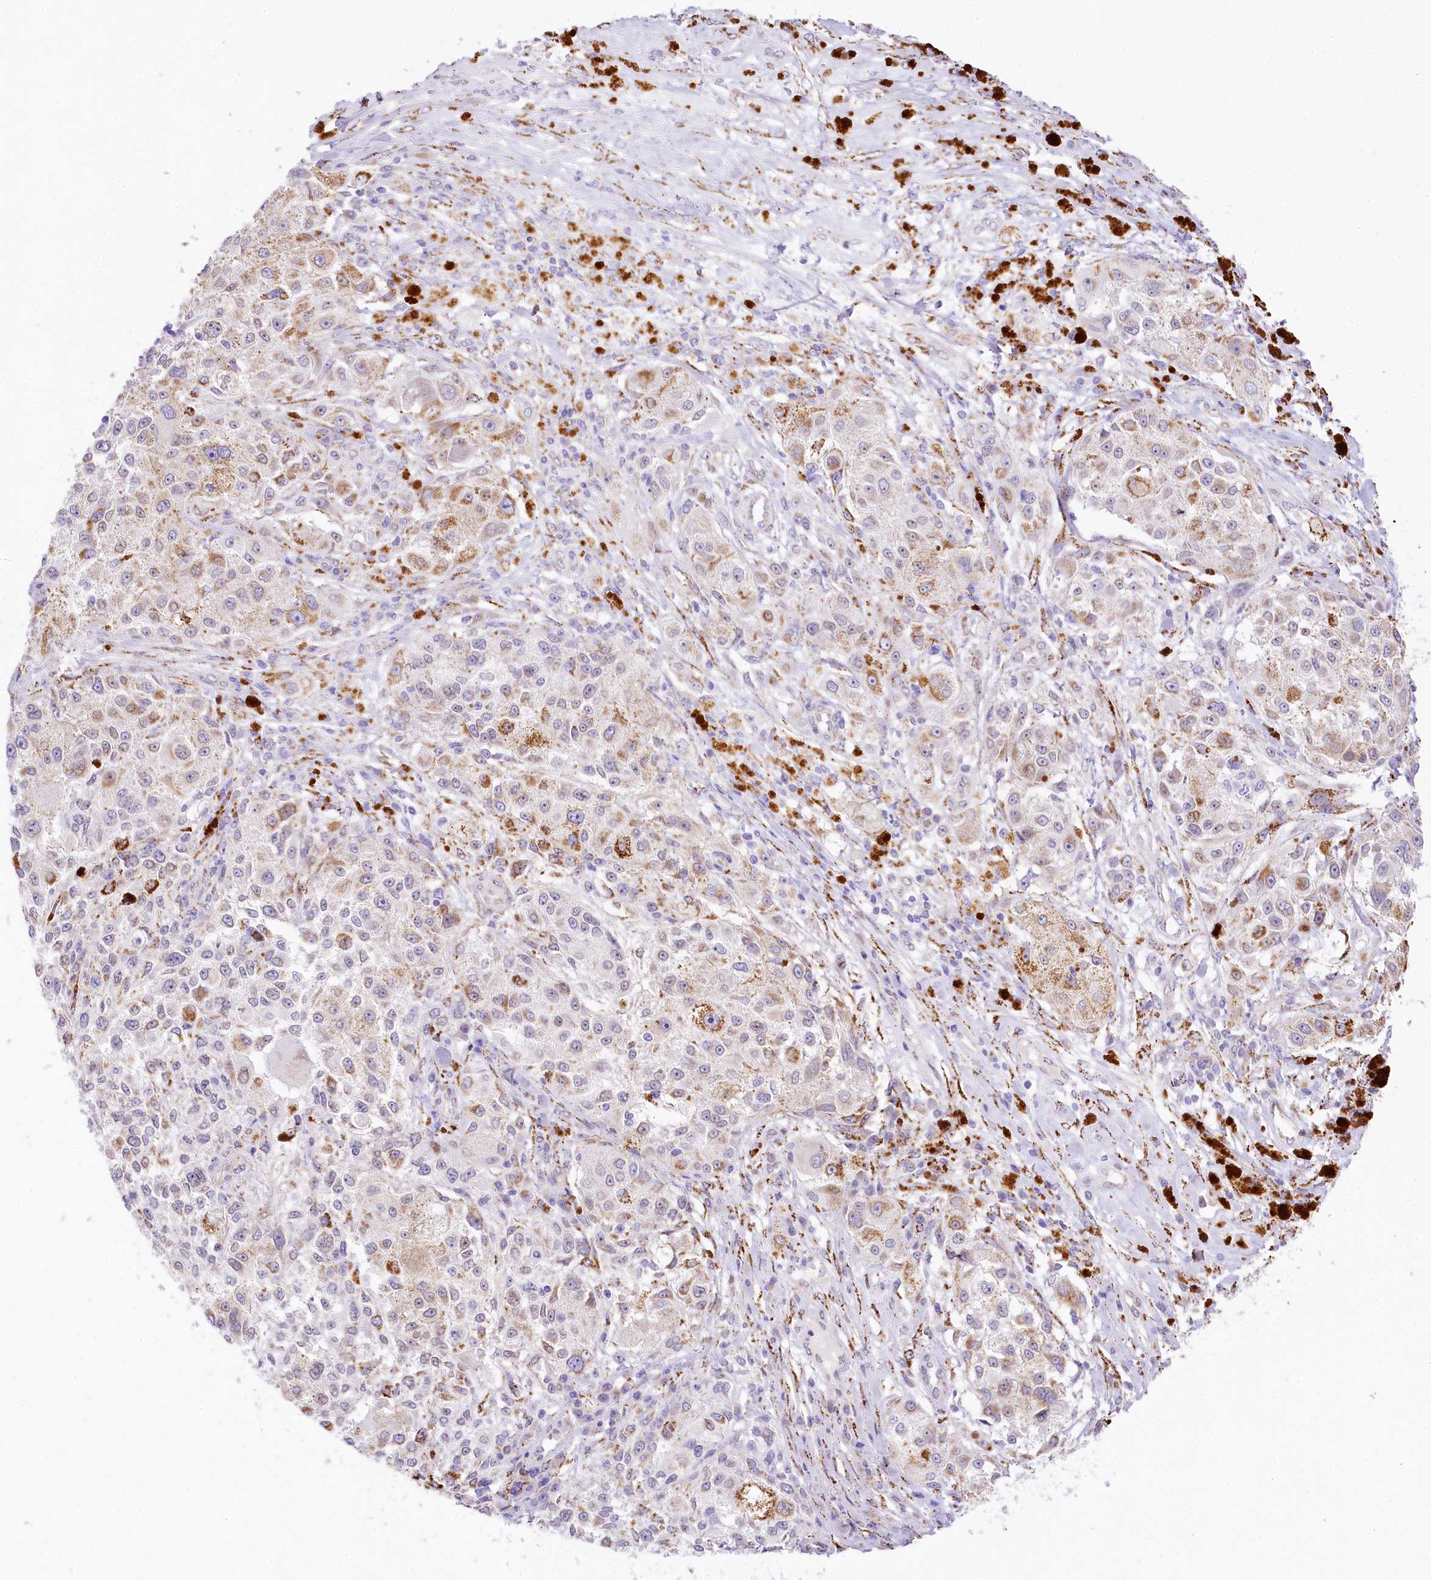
{"staining": {"intensity": "weak", "quantity": "25%-75%", "location": "cytoplasmic/membranous"}, "tissue": "melanoma", "cell_type": "Tumor cells", "image_type": "cancer", "snomed": [{"axis": "morphology", "description": "Necrosis, NOS"}, {"axis": "morphology", "description": "Malignant melanoma, NOS"}, {"axis": "topography", "description": "Skin"}], "caption": "Malignant melanoma was stained to show a protein in brown. There is low levels of weak cytoplasmic/membranous expression in about 25%-75% of tumor cells.", "gene": "PPIP5K2", "patient": {"sex": "female", "age": 87}}